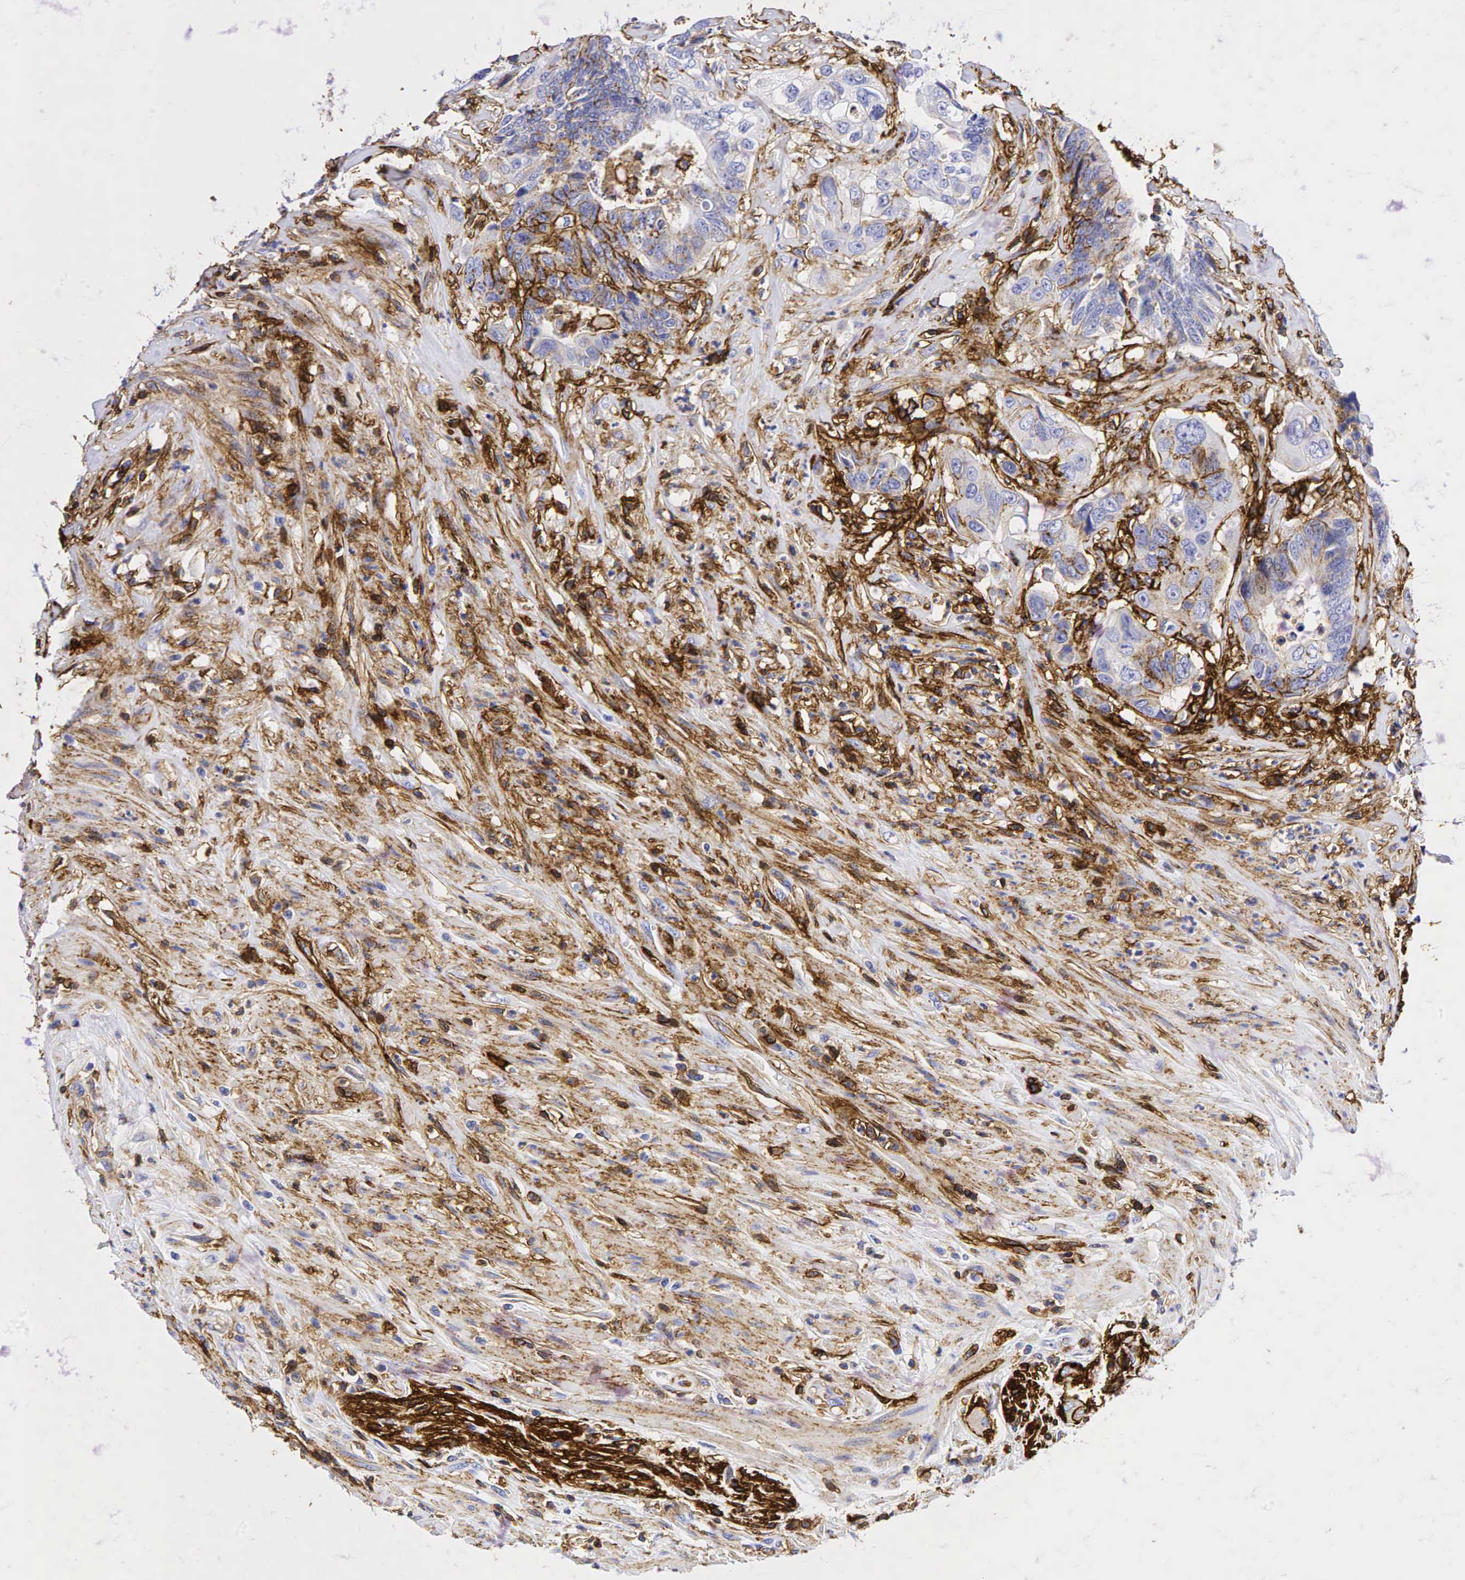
{"staining": {"intensity": "moderate", "quantity": "25%-75%", "location": "cytoplasmic/membranous"}, "tissue": "colorectal cancer", "cell_type": "Tumor cells", "image_type": "cancer", "snomed": [{"axis": "morphology", "description": "Adenocarcinoma, NOS"}, {"axis": "topography", "description": "Rectum"}], "caption": "Immunohistochemistry (IHC) (DAB (3,3'-diaminobenzidine)) staining of human adenocarcinoma (colorectal) shows moderate cytoplasmic/membranous protein expression in about 25%-75% of tumor cells.", "gene": "CD44", "patient": {"sex": "female", "age": 65}}